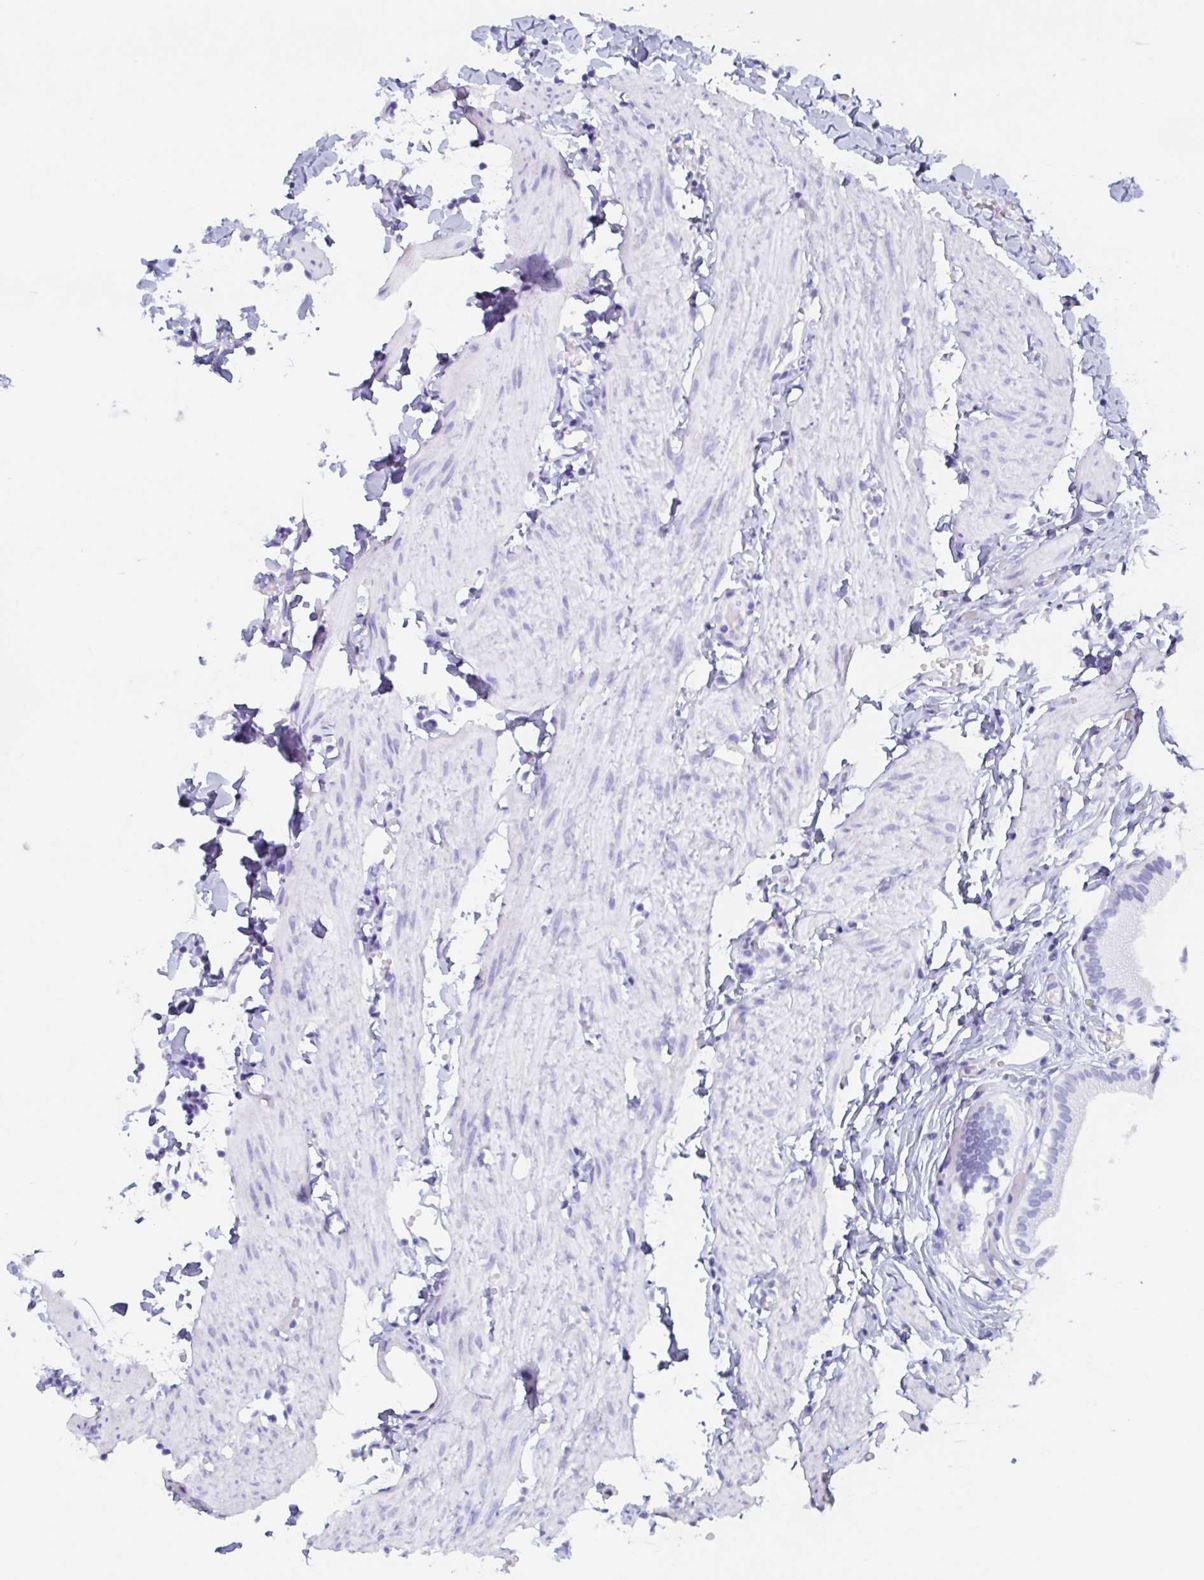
{"staining": {"intensity": "negative", "quantity": "none", "location": "none"}, "tissue": "gallbladder", "cell_type": "Glandular cells", "image_type": "normal", "snomed": [{"axis": "morphology", "description": "Normal tissue, NOS"}, {"axis": "topography", "description": "Gallbladder"}, {"axis": "topography", "description": "Peripheral nerve tissue"}], "caption": "This histopathology image is of unremarkable gallbladder stained with IHC to label a protein in brown with the nuclei are counter-stained blue. There is no staining in glandular cells.", "gene": "POU2F3", "patient": {"sex": "male", "age": 17}}